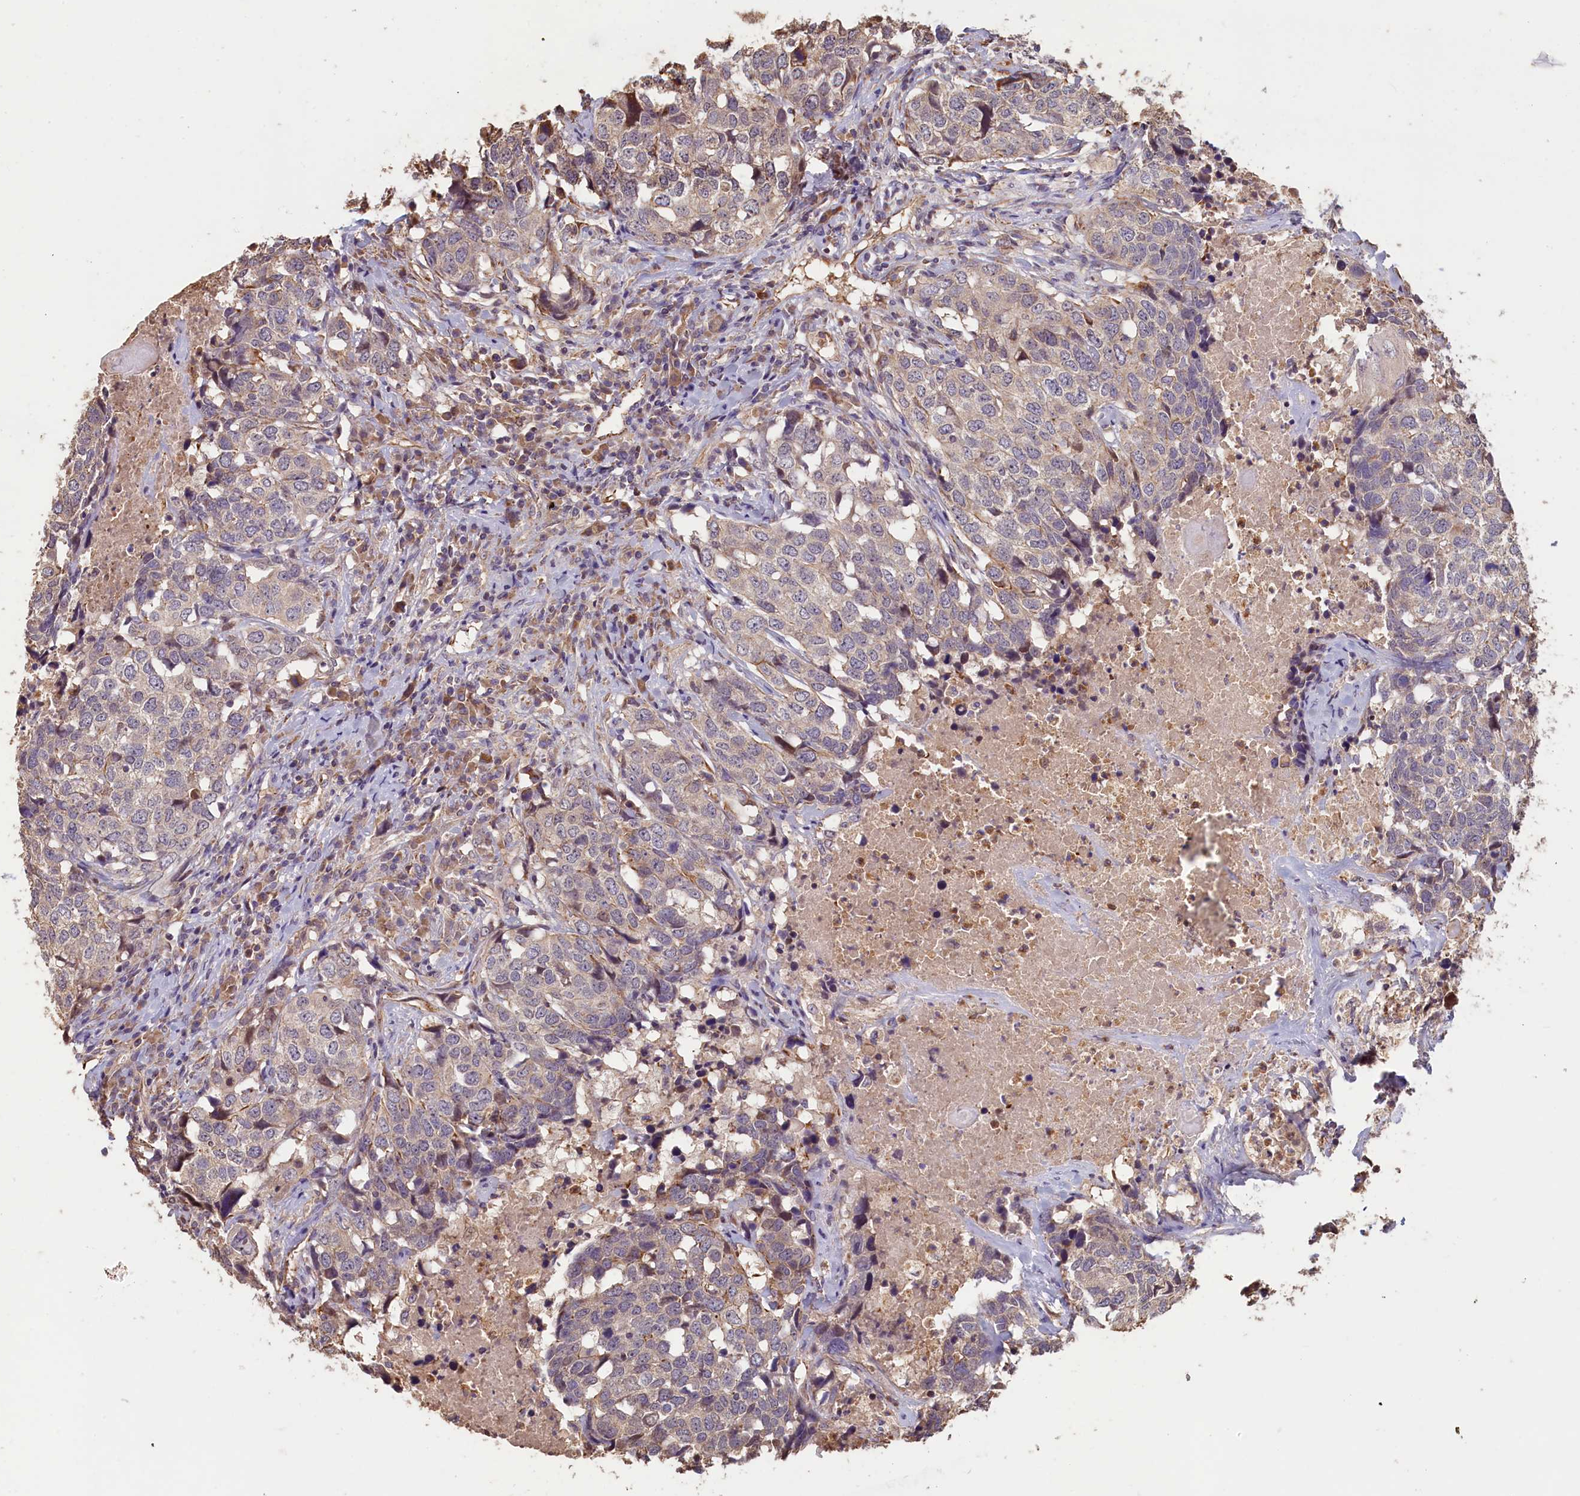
{"staining": {"intensity": "weak", "quantity": "25%-75%", "location": "cytoplasmic/membranous"}, "tissue": "head and neck cancer", "cell_type": "Tumor cells", "image_type": "cancer", "snomed": [{"axis": "morphology", "description": "Squamous cell carcinoma, NOS"}, {"axis": "topography", "description": "Head-Neck"}], "caption": "This is a photomicrograph of immunohistochemistry (IHC) staining of head and neck squamous cell carcinoma, which shows weak positivity in the cytoplasmic/membranous of tumor cells.", "gene": "ACSBG1", "patient": {"sex": "male", "age": 66}}